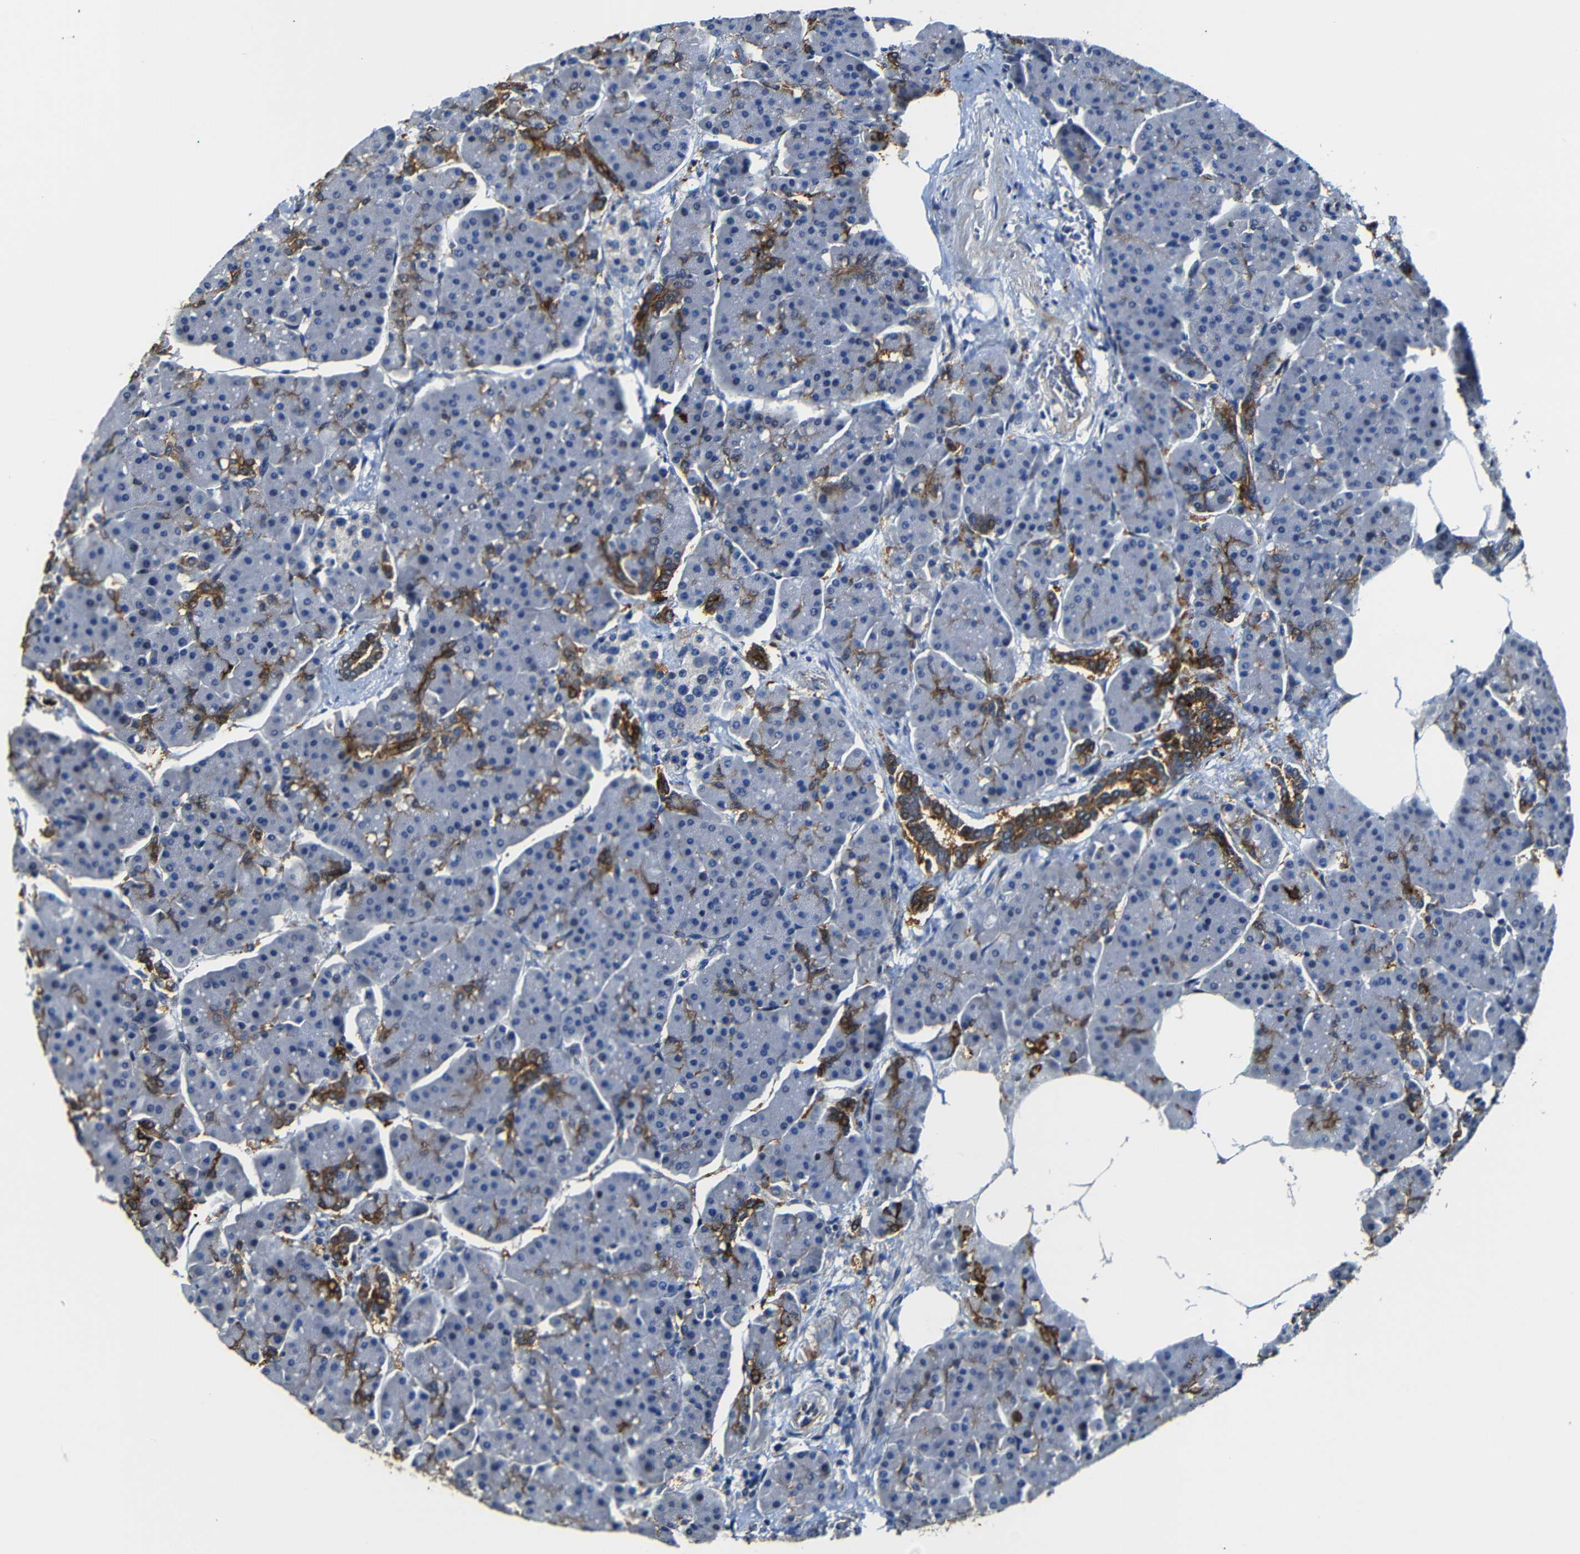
{"staining": {"intensity": "strong", "quantity": "<25%", "location": "cytoplasmic/membranous"}, "tissue": "pancreas", "cell_type": "Exocrine glandular cells", "image_type": "normal", "snomed": [{"axis": "morphology", "description": "Normal tissue, NOS"}, {"axis": "topography", "description": "Pancreas"}], "caption": "Pancreas stained with immunohistochemistry exhibits strong cytoplasmic/membranous positivity in approximately <25% of exocrine glandular cells. (DAB (3,3'-diaminobenzidine) = brown stain, brightfield microscopy at high magnification).", "gene": "AFDN", "patient": {"sex": "female", "age": 70}}